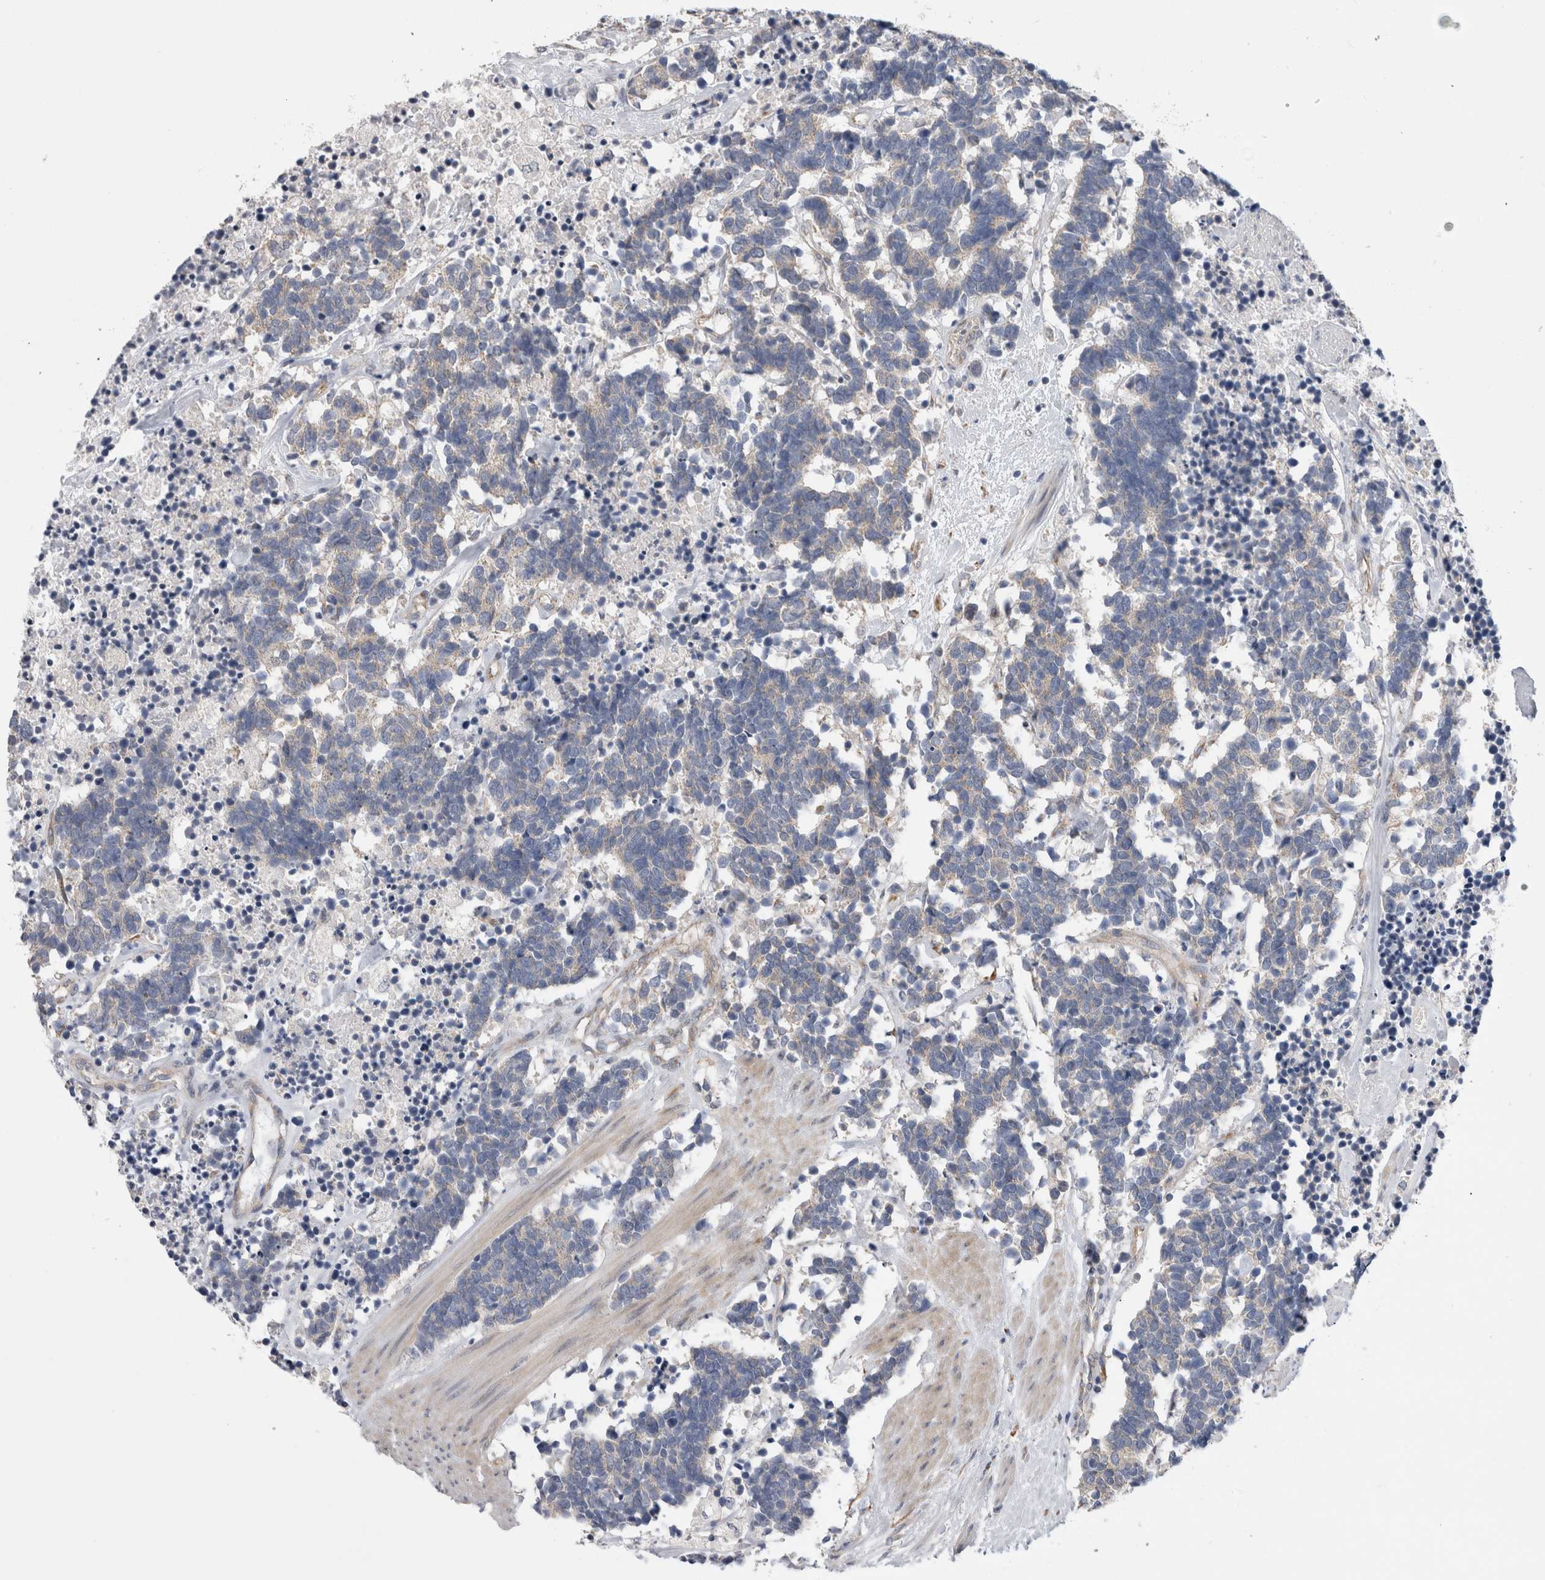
{"staining": {"intensity": "negative", "quantity": "none", "location": "none"}, "tissue": "carcinoid", "cell_type": "Tumor cells", "image_type": "cancer", "snomed": [{"axis": "morphology", "description": "Carcinoma, NOS"}, {"axis": "morphology", "description": "Carcinoid, malignant, NOS"}, {"axis": "topography", "description": "Urinary bladder"}], "caption": "Tumor cells are negative for brown protein staining in carcinoid.", "gene": "ARHGAP29", "patient": {"sex": "male", "age": 57}}